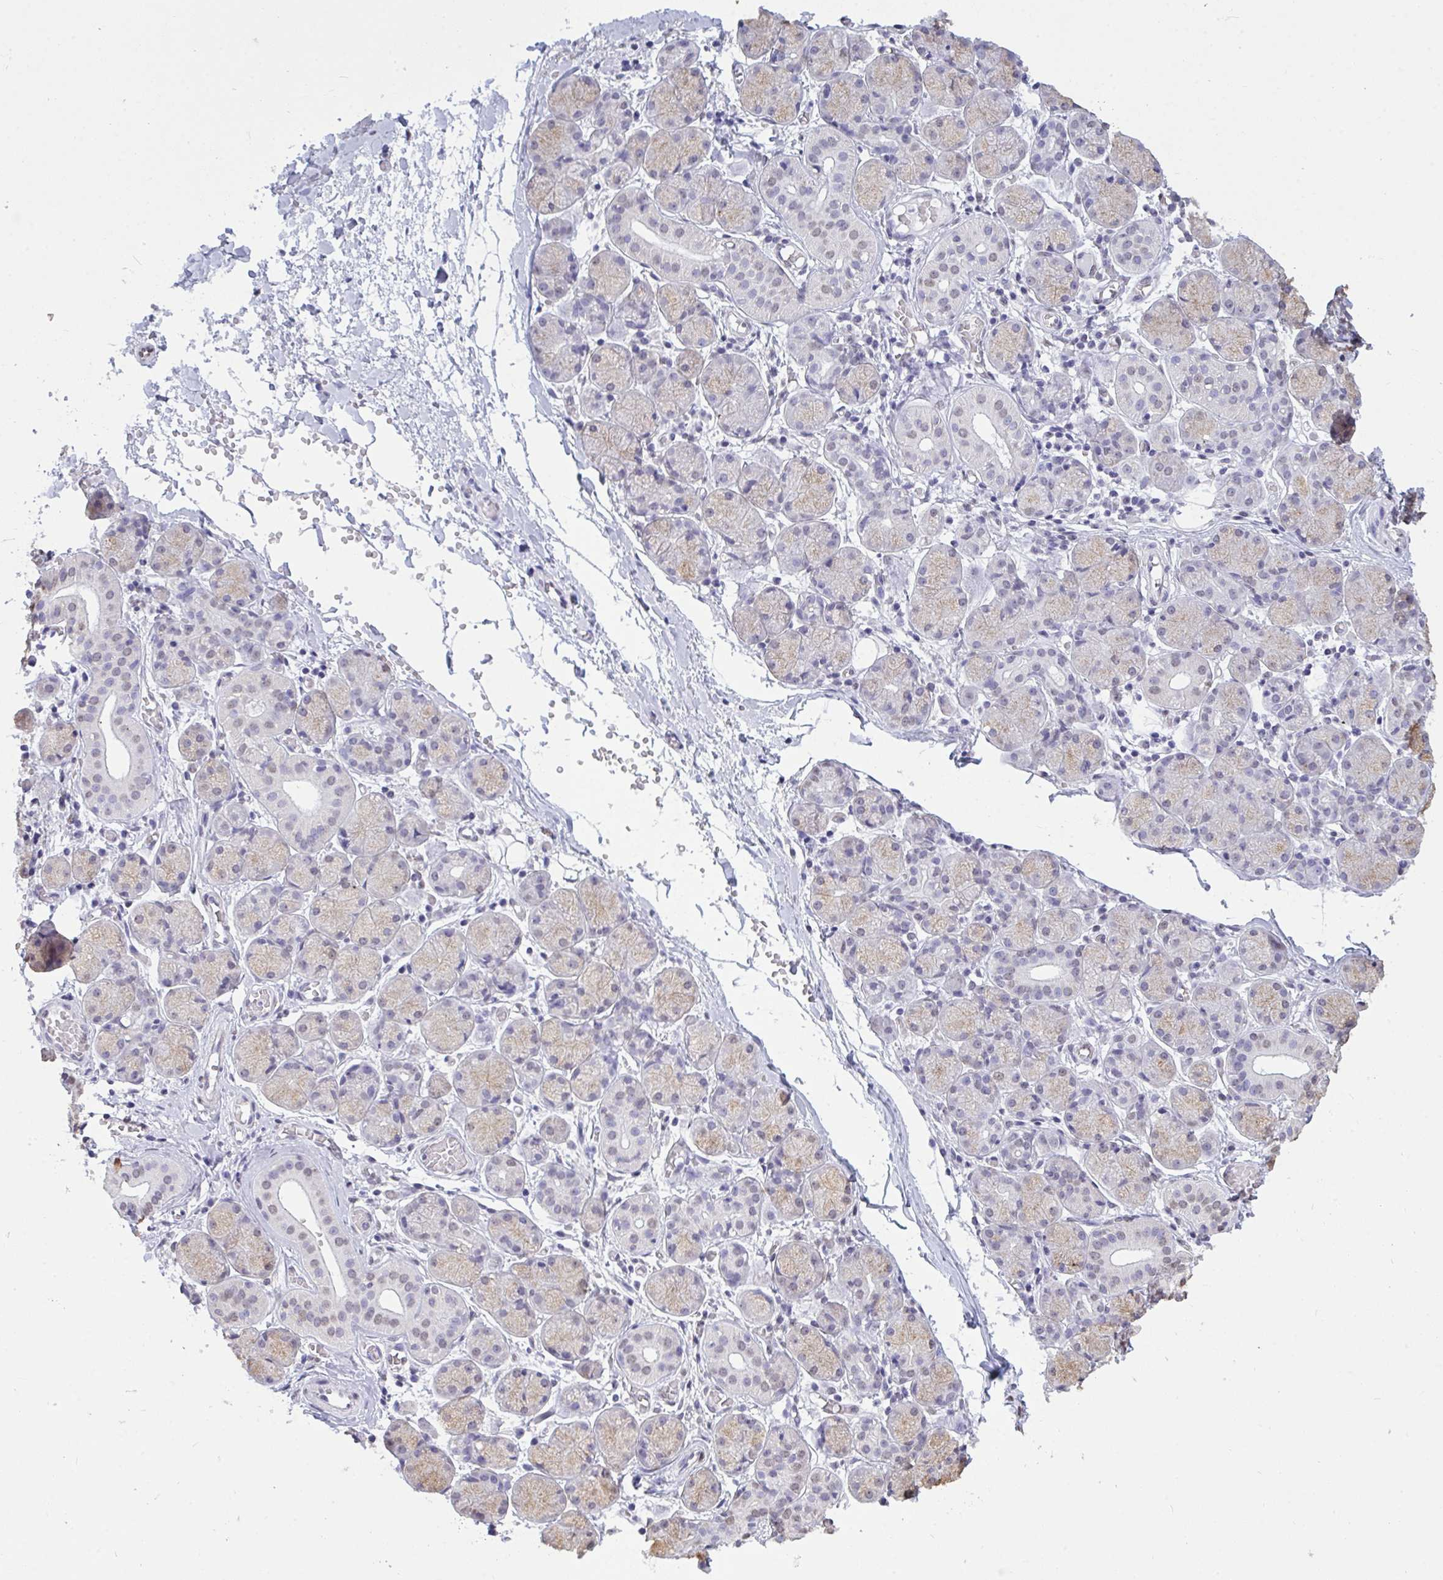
{"staining": {"intensity": "weak", "quantity": "25%-75%", "location": "cytoplasmic/membranous"}, "tissue": "salivary gland", "cell_type": "Glandular cells", "image_type": "normal", "snomed": [{"axis": "morphology", "description": "Normal tissue, NOS"}, {"axis": "topography", "description": "Salivary gland"}], "caption": "Immunohistochemistry (IHC) staining of normal salivary gland, which shows low levels of weak cytoplasmic/membranous positivity in about 25%-75% of glandular cells indicating weak cytoplasmic/membranous protein staining. The staining was performed using DAB (brown) for protein detection and nuclei were counterstained in hematoxylin (blue).", "gene": "SEMA6B", "patient": {"sex": "female", "age": 24}}